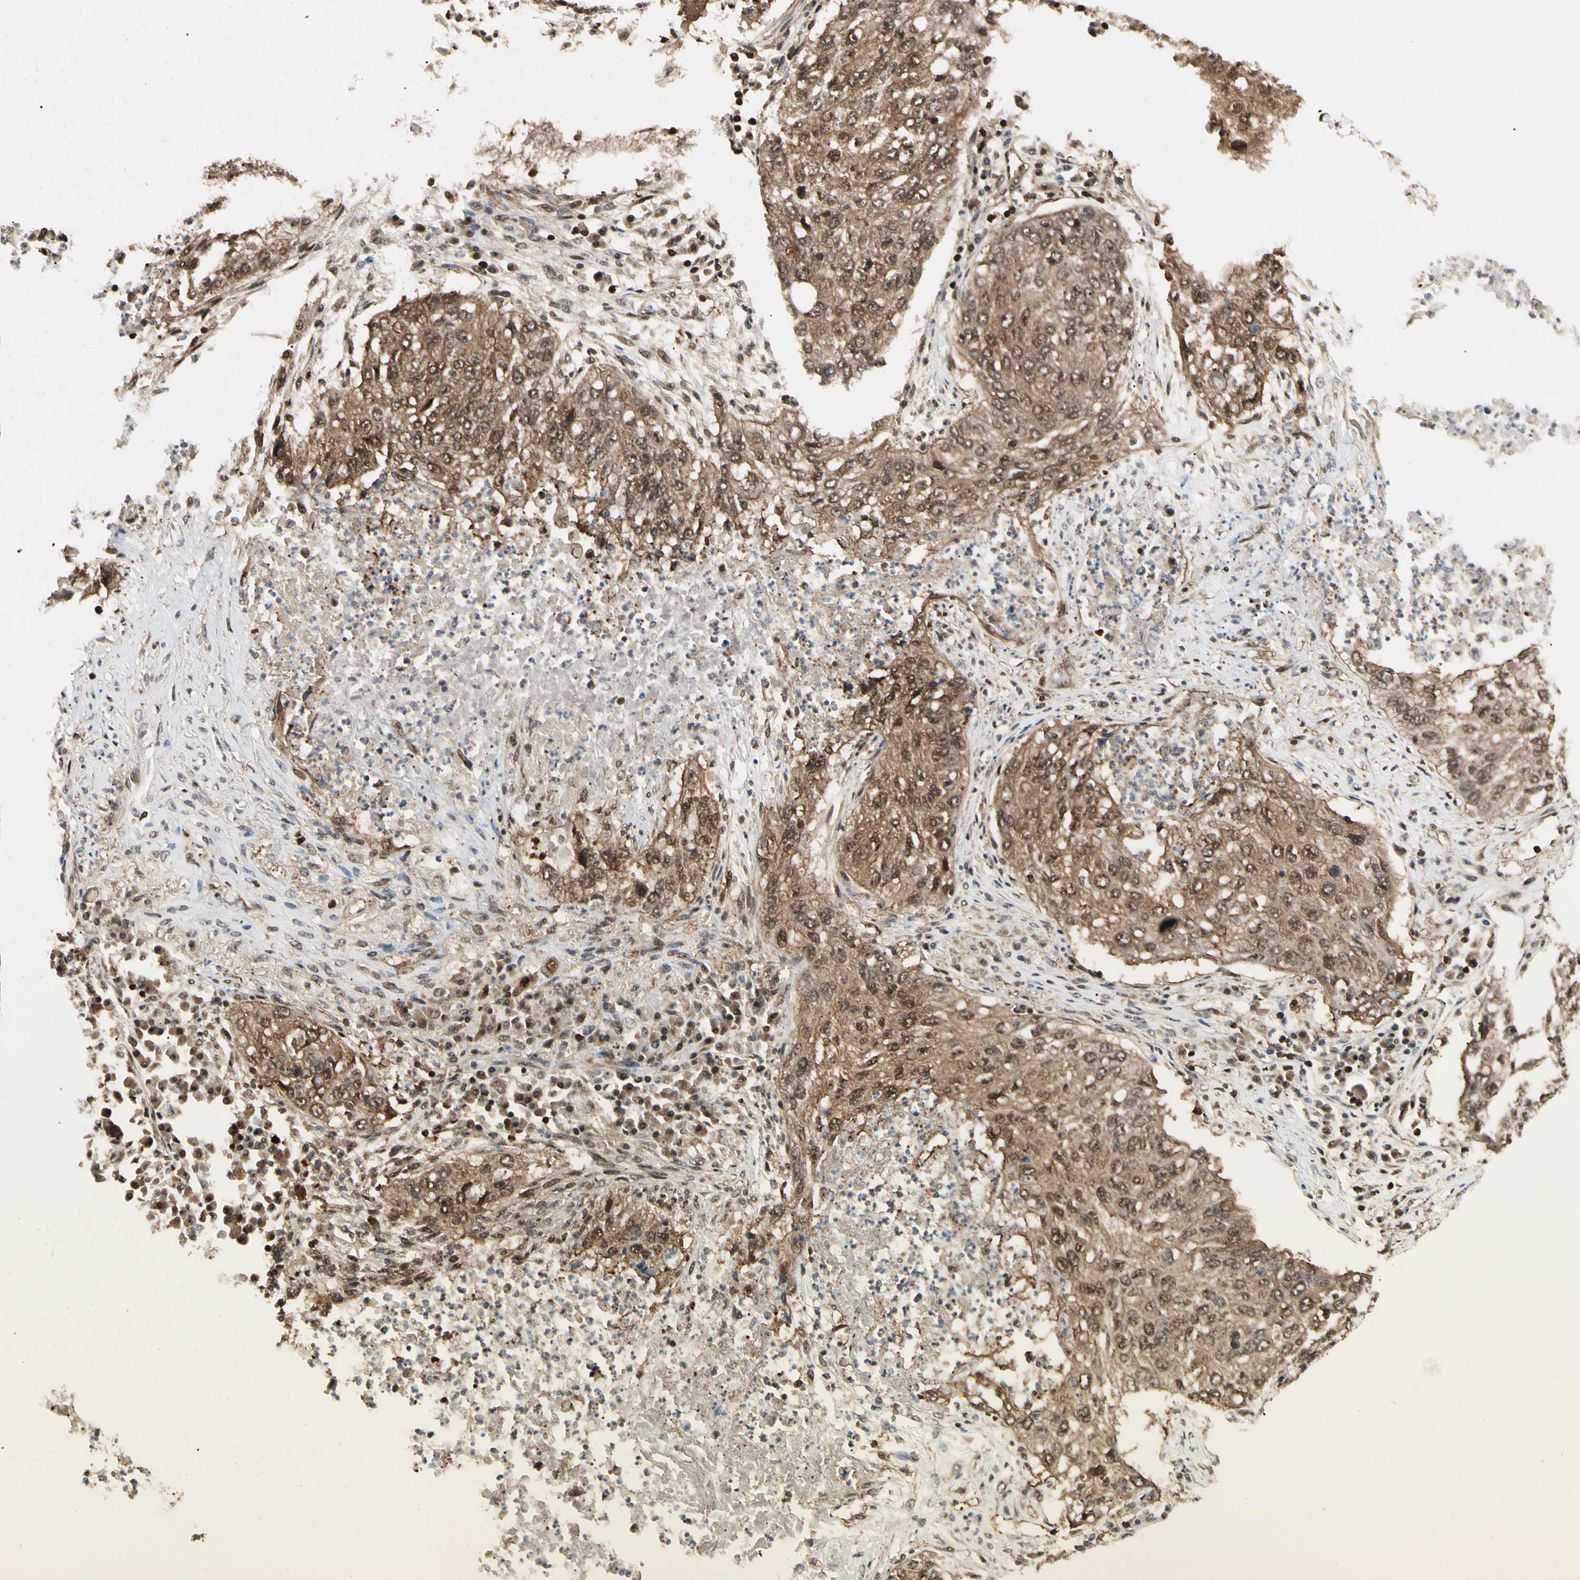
{"staining": {"intensity": "strong", "quantity": ">75%", "location": "cytoplasmic/membranous,nuclear"}, "tissue": "lung cancer", "cell_type": "Tumor cells", "image_type": "cancer", "snomed": [{"axis": "morphology", "description": "Squamous cell carcinoma, NOS"}, {"axis": "topography", "description": "Lung"}], "caption": "A high amount of strong cytoplasmic/membranous and nuclear expression is identified in about >75% of tumor cells in squamous cell carcinoma (lung) tissue.", "gene": "YWHAQ", "patient": {"sex": "female", "age": 63}}